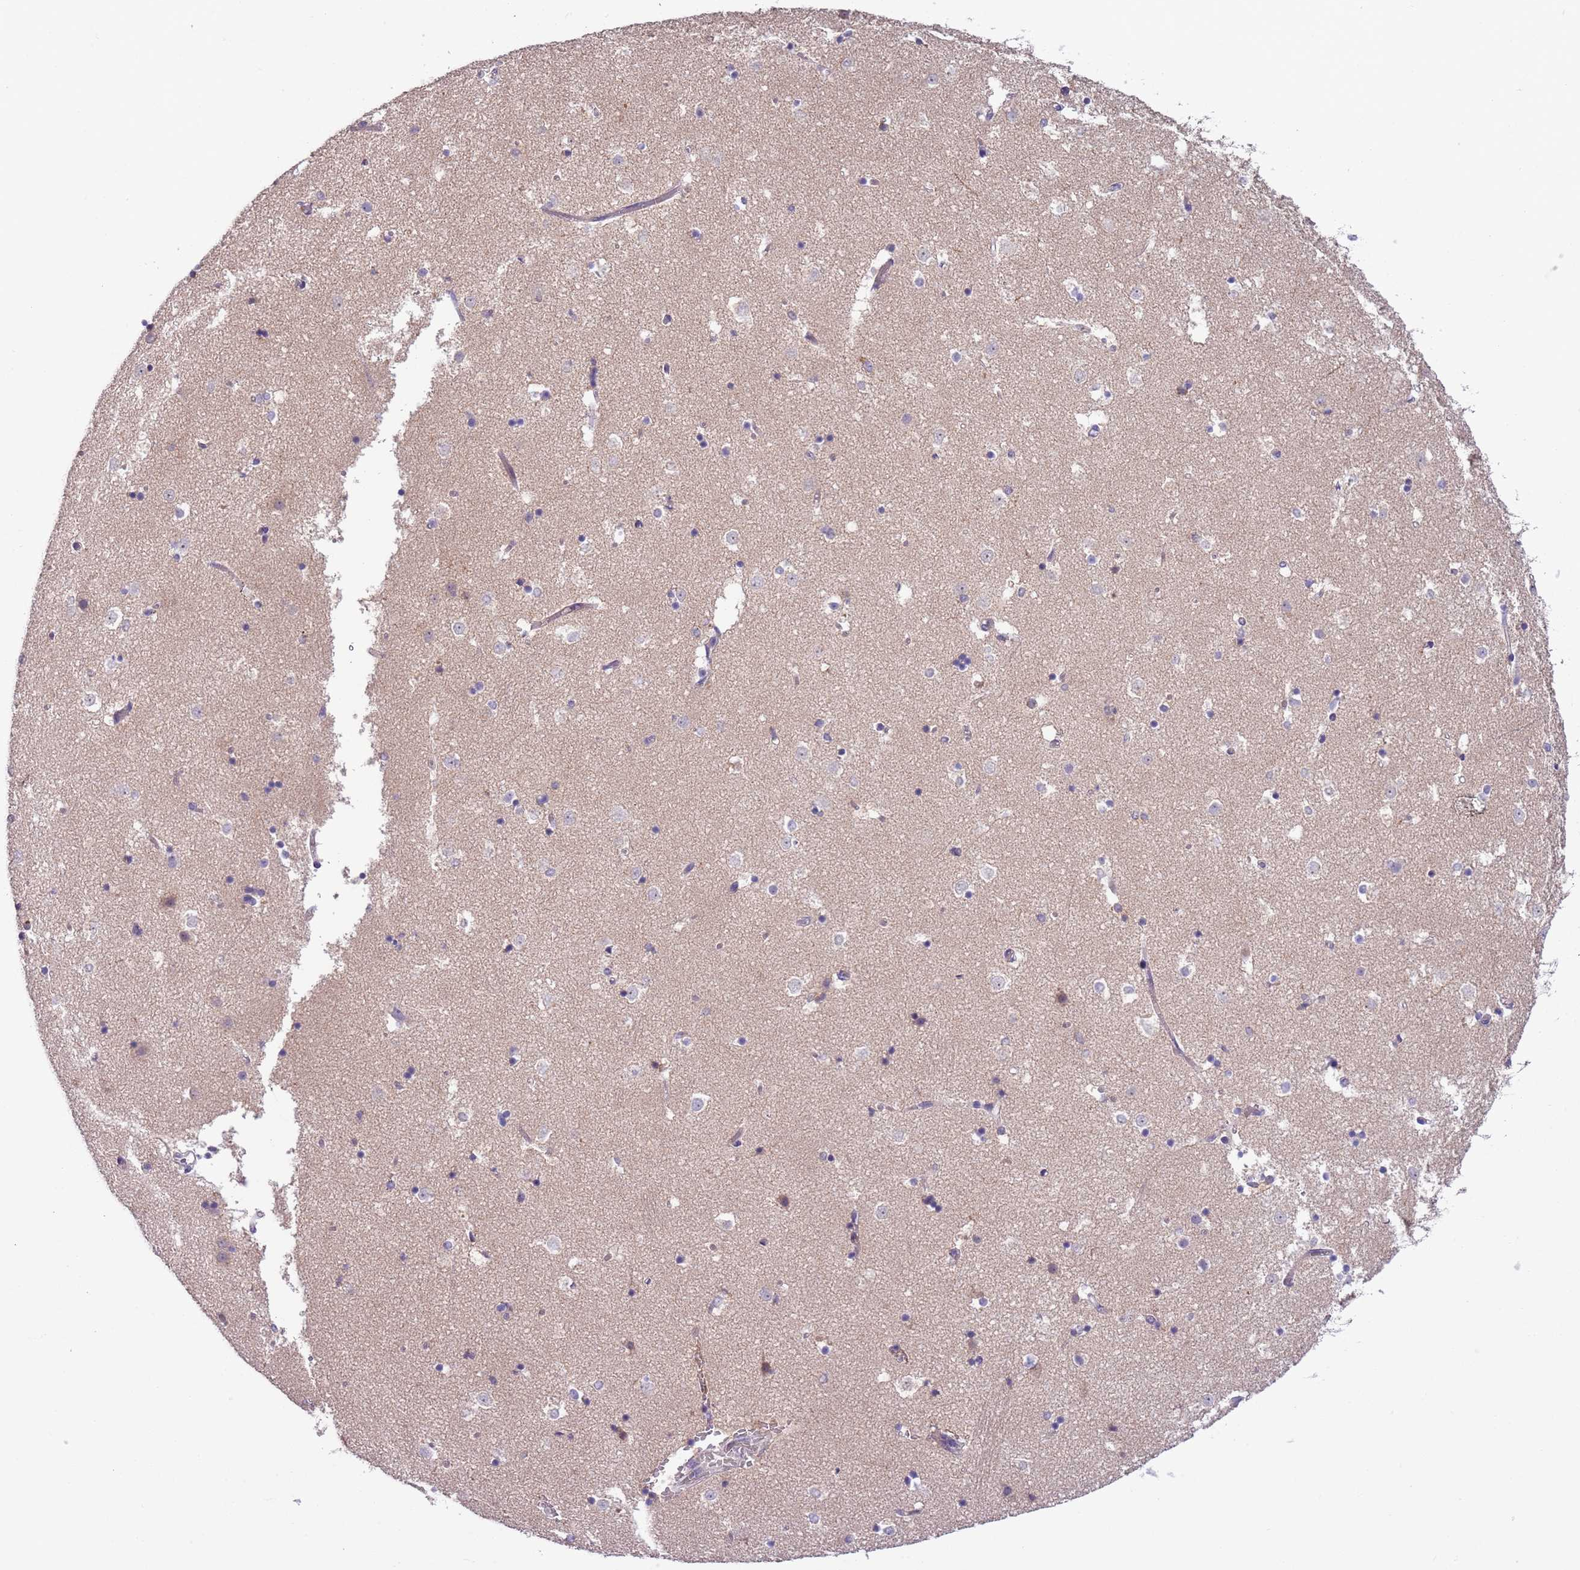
{"staining": {"intensity": "negative", "quantity": "none", "location": "none"}, "tissue": "caudate", "cell_type": "Glial cells", "image_type": "normal", "snomed": [{"axis": "morphology", "description": "Normal tissue, NOS"}, {"axis": "topography", "description": "Lateral ventricle wall"}], "caption": "Immunohistochemistry (IHC) of unremarkable caudate exhibits no staining in glial cells.", "gene": "HES3", "patient": {"sex": "female", "age": 52}}